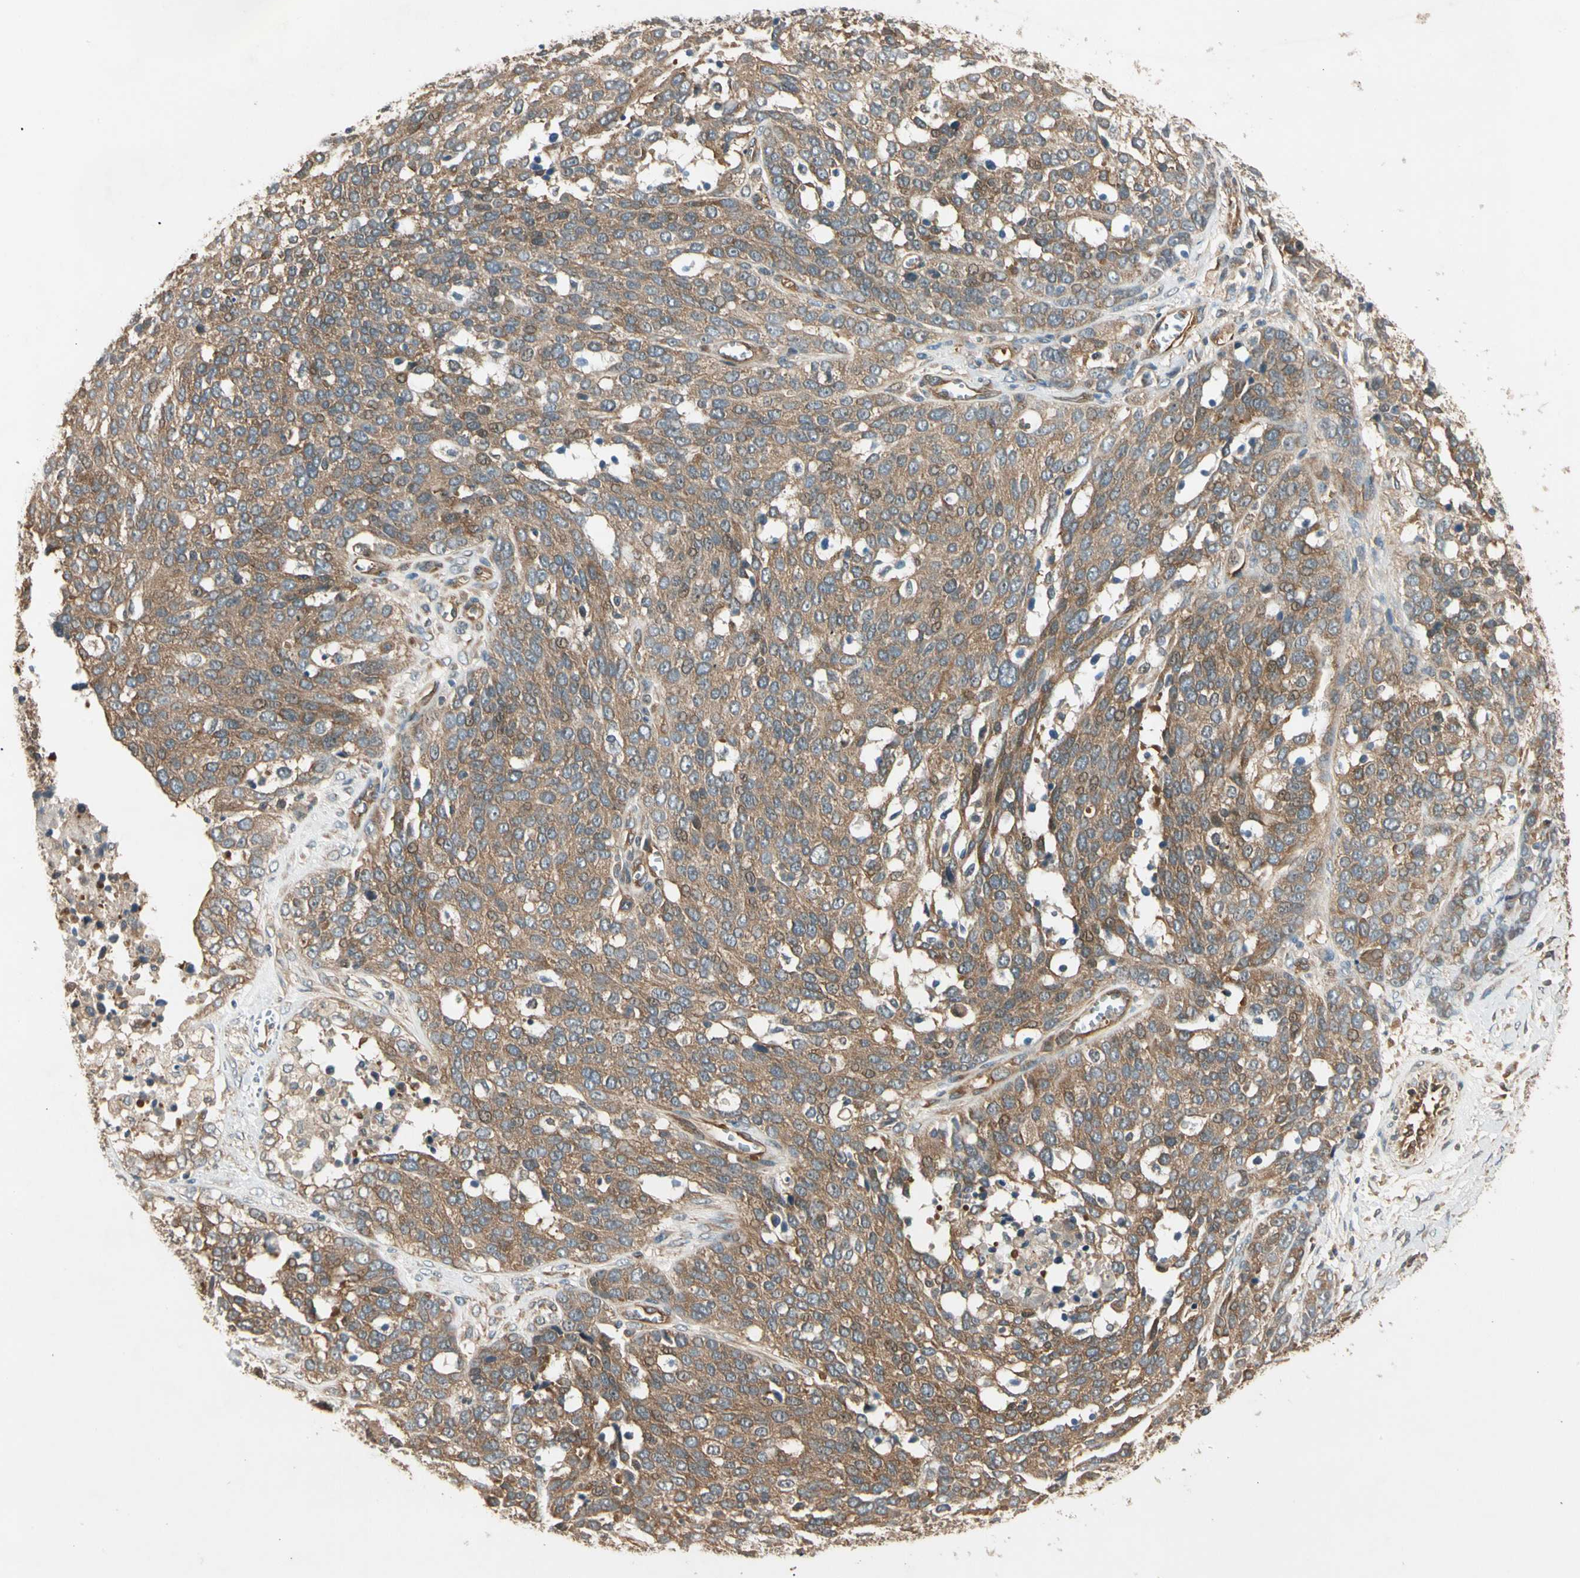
{"staining": {"intensity": "weak", "quantity": ">75%", "location": "cytoplasmic/membranous"}, "tissue": "ovarian cancer", "cell_type": "Tumor cells", "image_type": "cancer", "snomed": [{"axis": "morphology", "description": "Cystadenocarcinoma, serous, NOS"}, {"axis": "topography", "description": "Ovary"}], "caption": "Weak cytoplasmic/membranous protein positivity is seen in approximately >75% of tumor cells in serous cystadenocarcinoma (ovarian).", "gene": "ROCK2", "patient": {"sex": "female", "age": 44}}